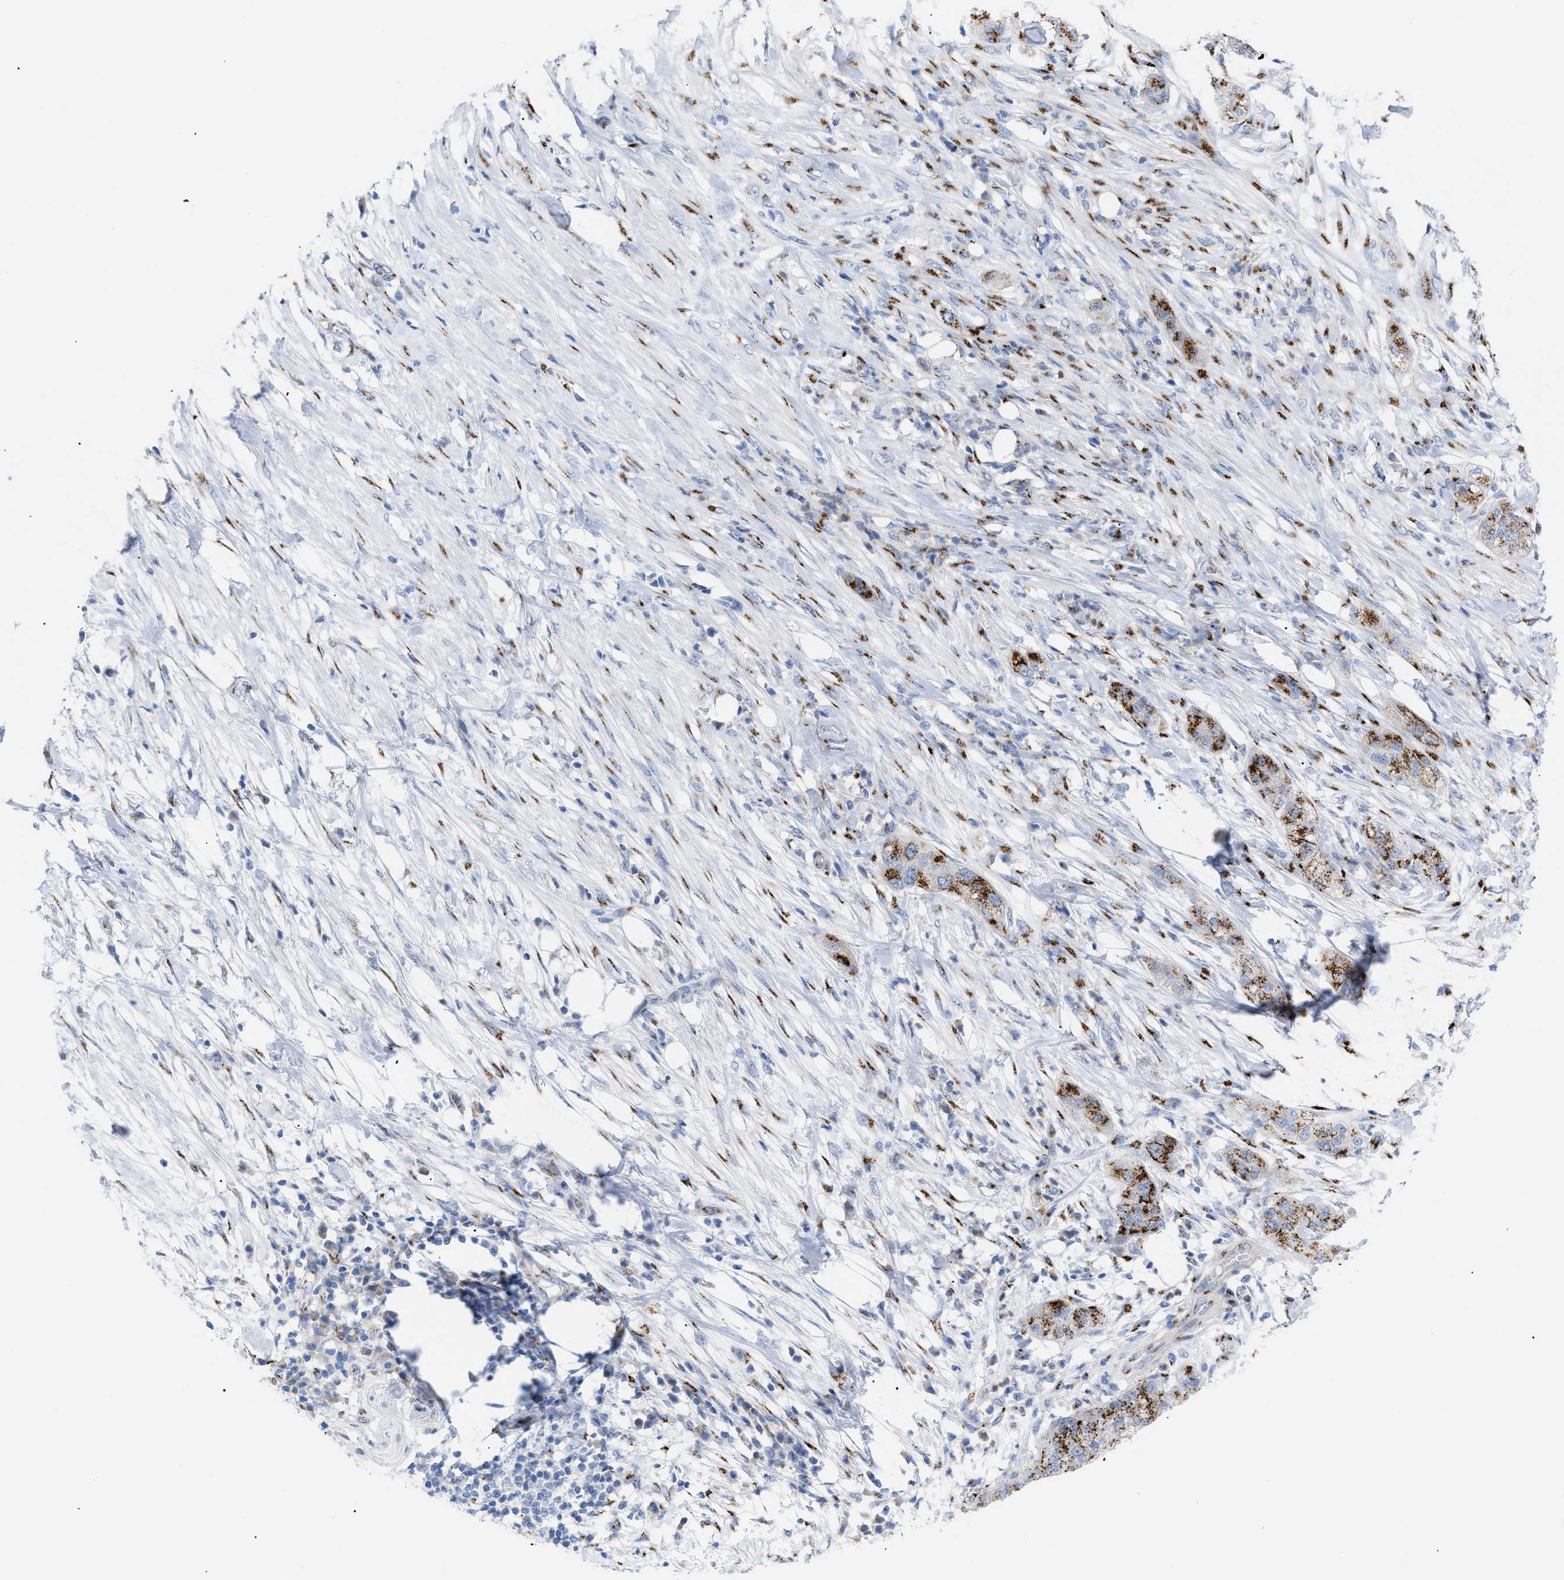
{"staining": {"intensity": "strong", "quantity": ">75%", "location": "cytoplasmic/membranous"}, "tissue": "pancreatic cancer", "cell_type": "Tumor cells", "image_type": "cancer", "snomed": [{"axis": "morphology", "description": "Adenocarcinoma, NOS"}, {"axis": "topography", "description": "Pancreas"}], "caption": "A brown stain labels strong cytoplasmic/membranous expression of a protein in human pancreatic cancer (adenocarcinoma) tumor cells.", "gene": "TMEM17", "patient": {"sex": "female", "age": 78}}